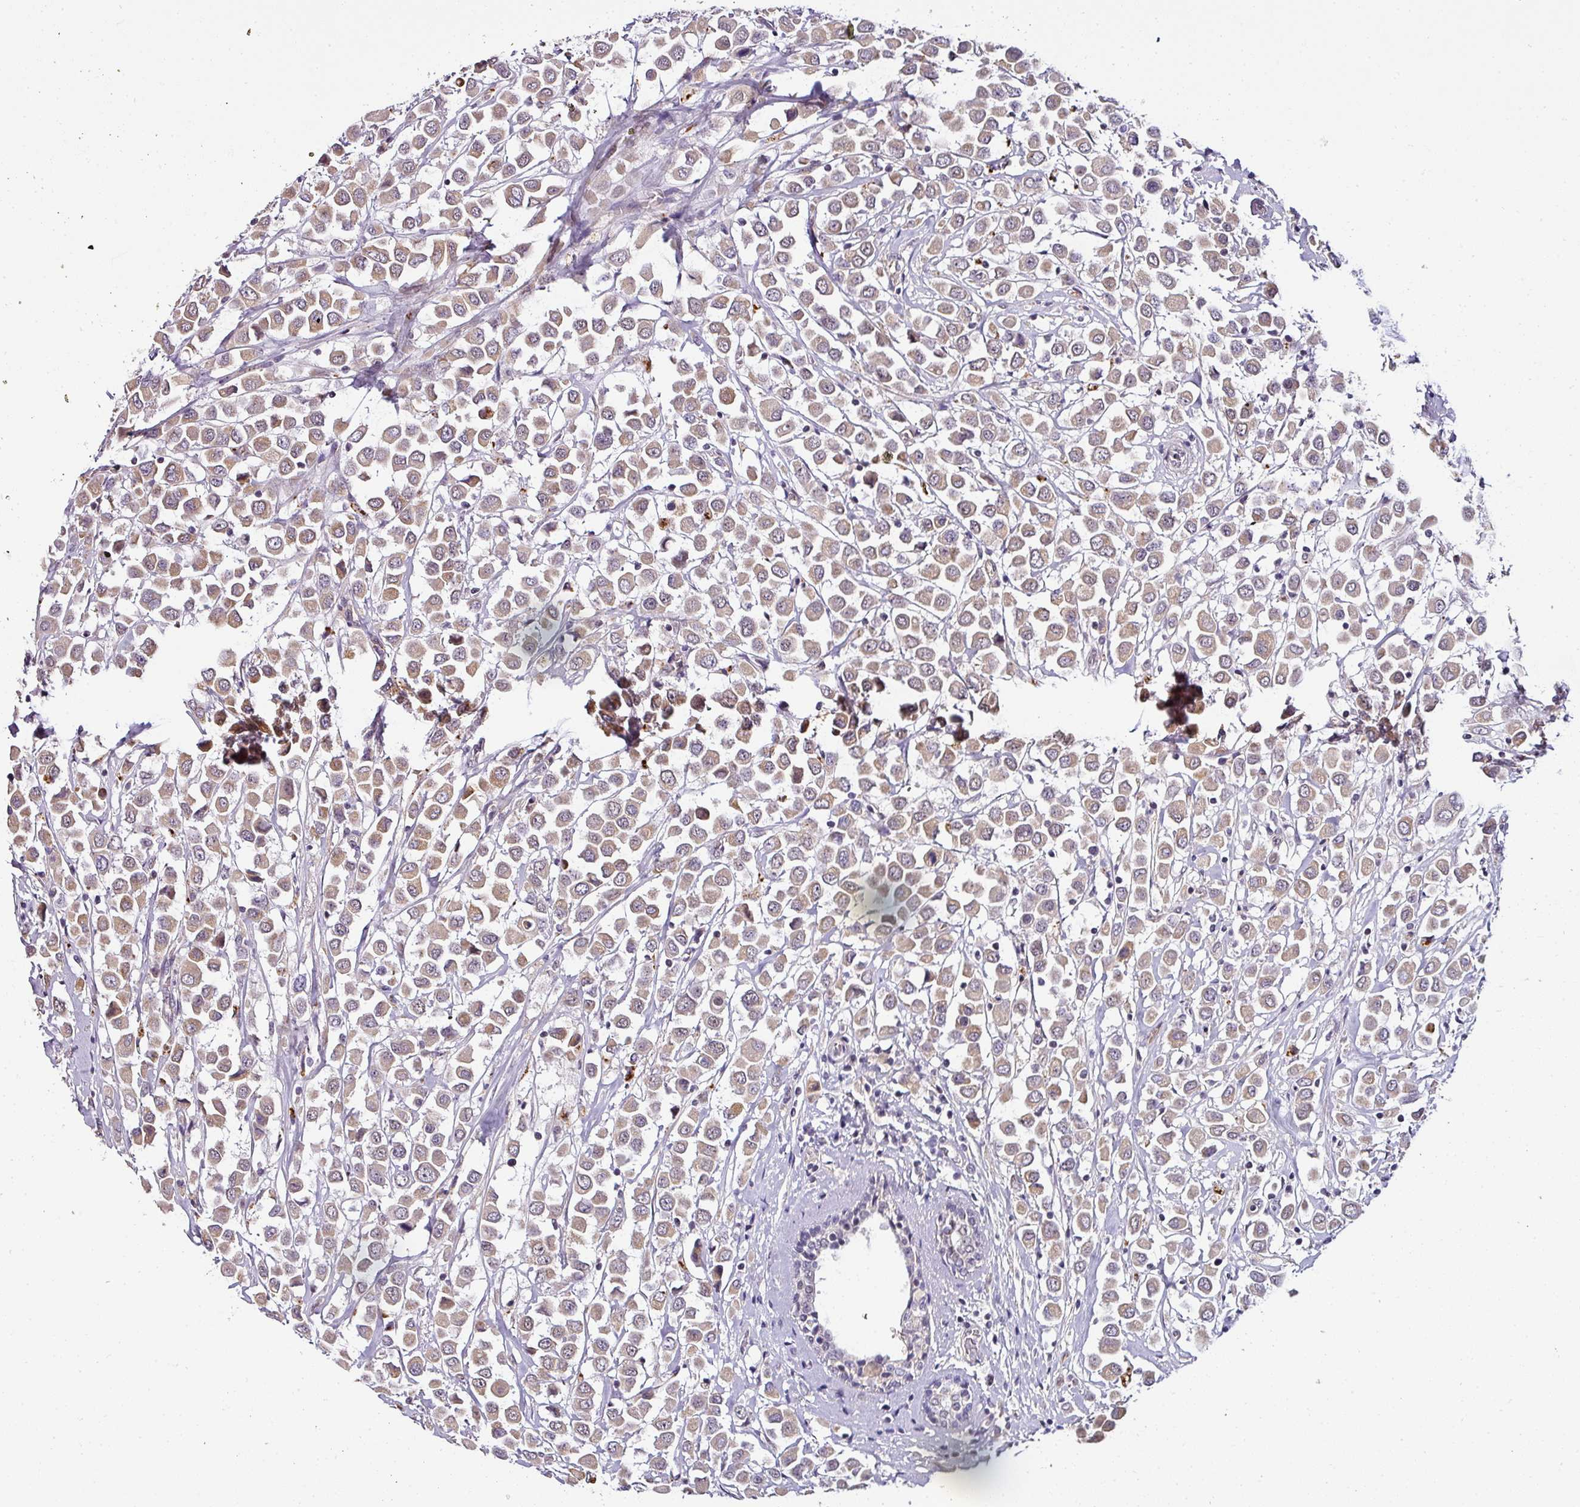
{"staining": {"intensity": "weak", "quantity": ">75%", "location": "cytoplasmic/membranous"}, "tissue": "breast cancer", "cell_type": "Tumor cells", "image_type": "cancer", "snomed": [{"axis": "morphology", "description": "Duct carcinoma"}, {"axis": "topography", "description": "Breast"}], "caption": "Brown immunohistochemical staining in breast intraductal carcinoma exhibits weak cytoplasmic/membranous positivity in approximately >75% of tumor cells. Immunohistochemistry stains the protein of interest in brown and the nuclei are stained blue.", "gene": "NAPSA", "patient": {"sex": "female", "age": 61}}